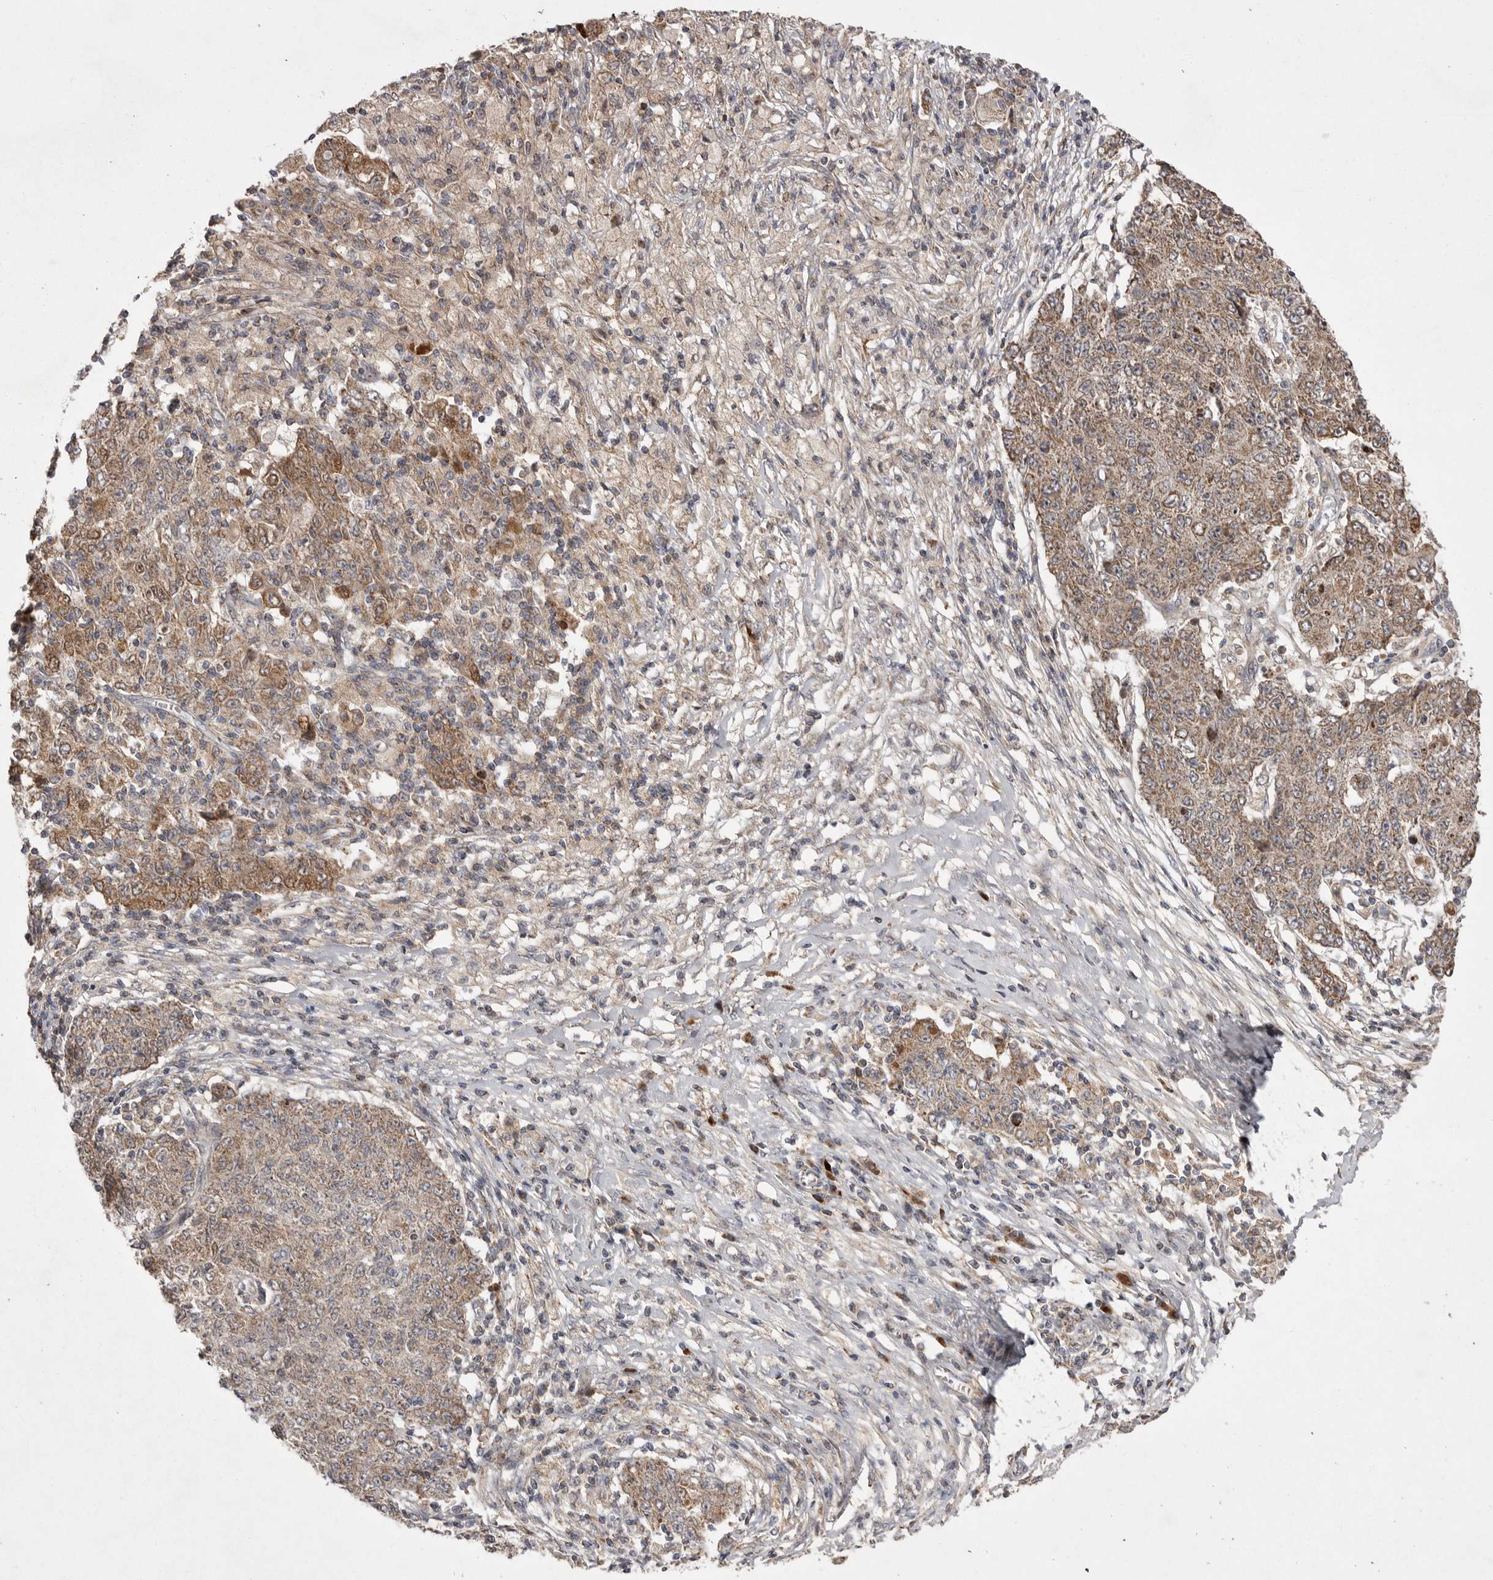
{"staining": {"intensity": "moderate", "quantity": ">75%", "location": "cytoplasmic/membranous"}, "tissue": "ovarian cancer", "cell_type": "Tumor cells", "image_type": "cancer", "snomed": [{"axis": "morphology", "description": "Carcinoma, endometroid"}, {"axis": "topography", "description": "Ovary"}], "caption": "The photomicrograph shows immunohistochemical staining of ovarian endometroid carcinoma. There is moderate cytoplasmic/membranous positivity is appreciated in about >75% of tumor cells.", "gene": "KYAT3", "patient": {"sex": "female", "age": 42}}